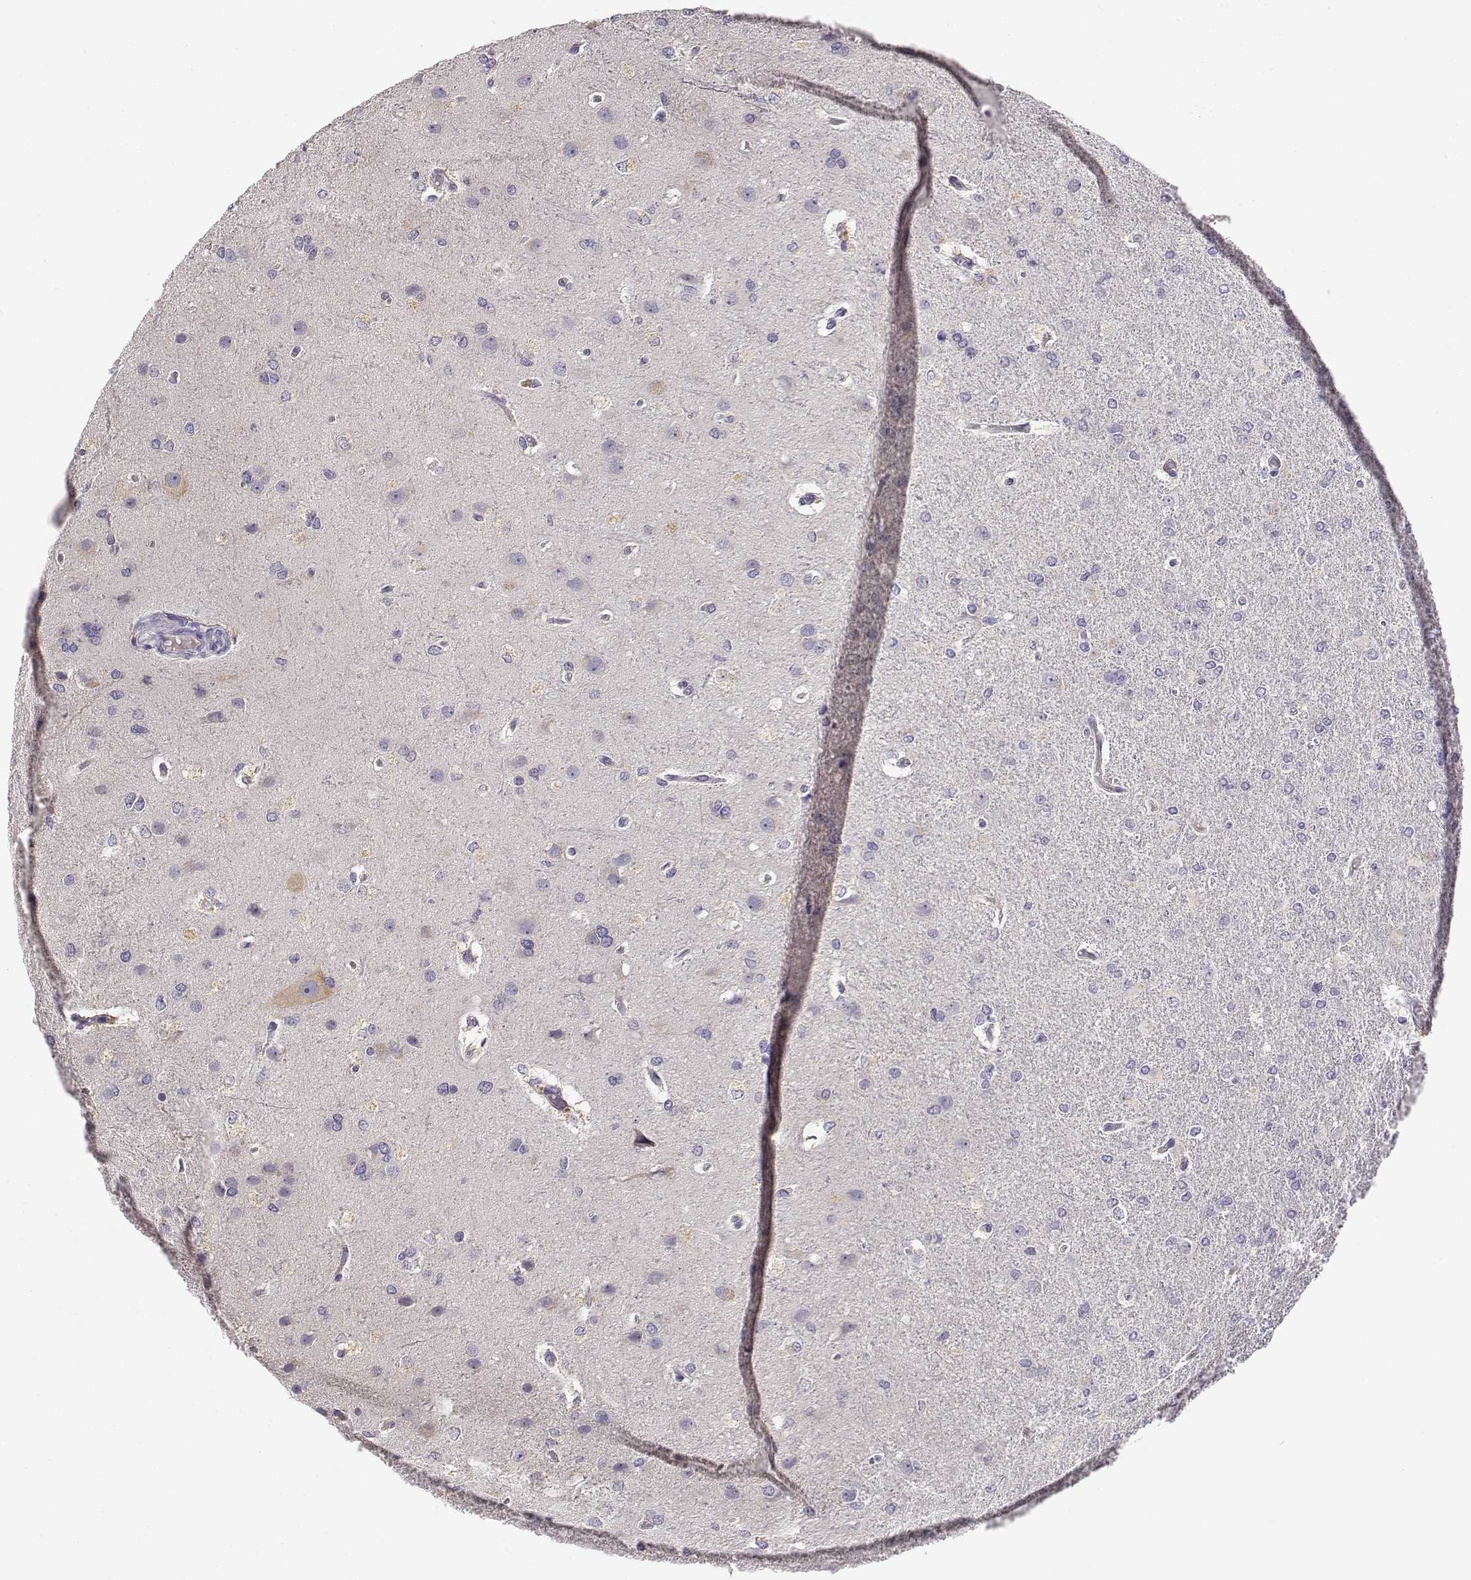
{"staining": {"intensity": "negative", "quantity": "none", "location": "none"}, "tissue": "glioma", "cell_type": "Tumor cells", "image_type": "cancer", "snomed": [{"axis": "morphology", "description": "Glioma, malignant, High grade"}, {"axis": "topography", "description": "Brain"}], "caption": "An IHC micrograph of high-grade glioma (malignant) is shown. There is no staining in tumor cells of high-grade glioma (malignant).", "gene": "ACSL6", "patient": {"sex": "male", "age": 68}}